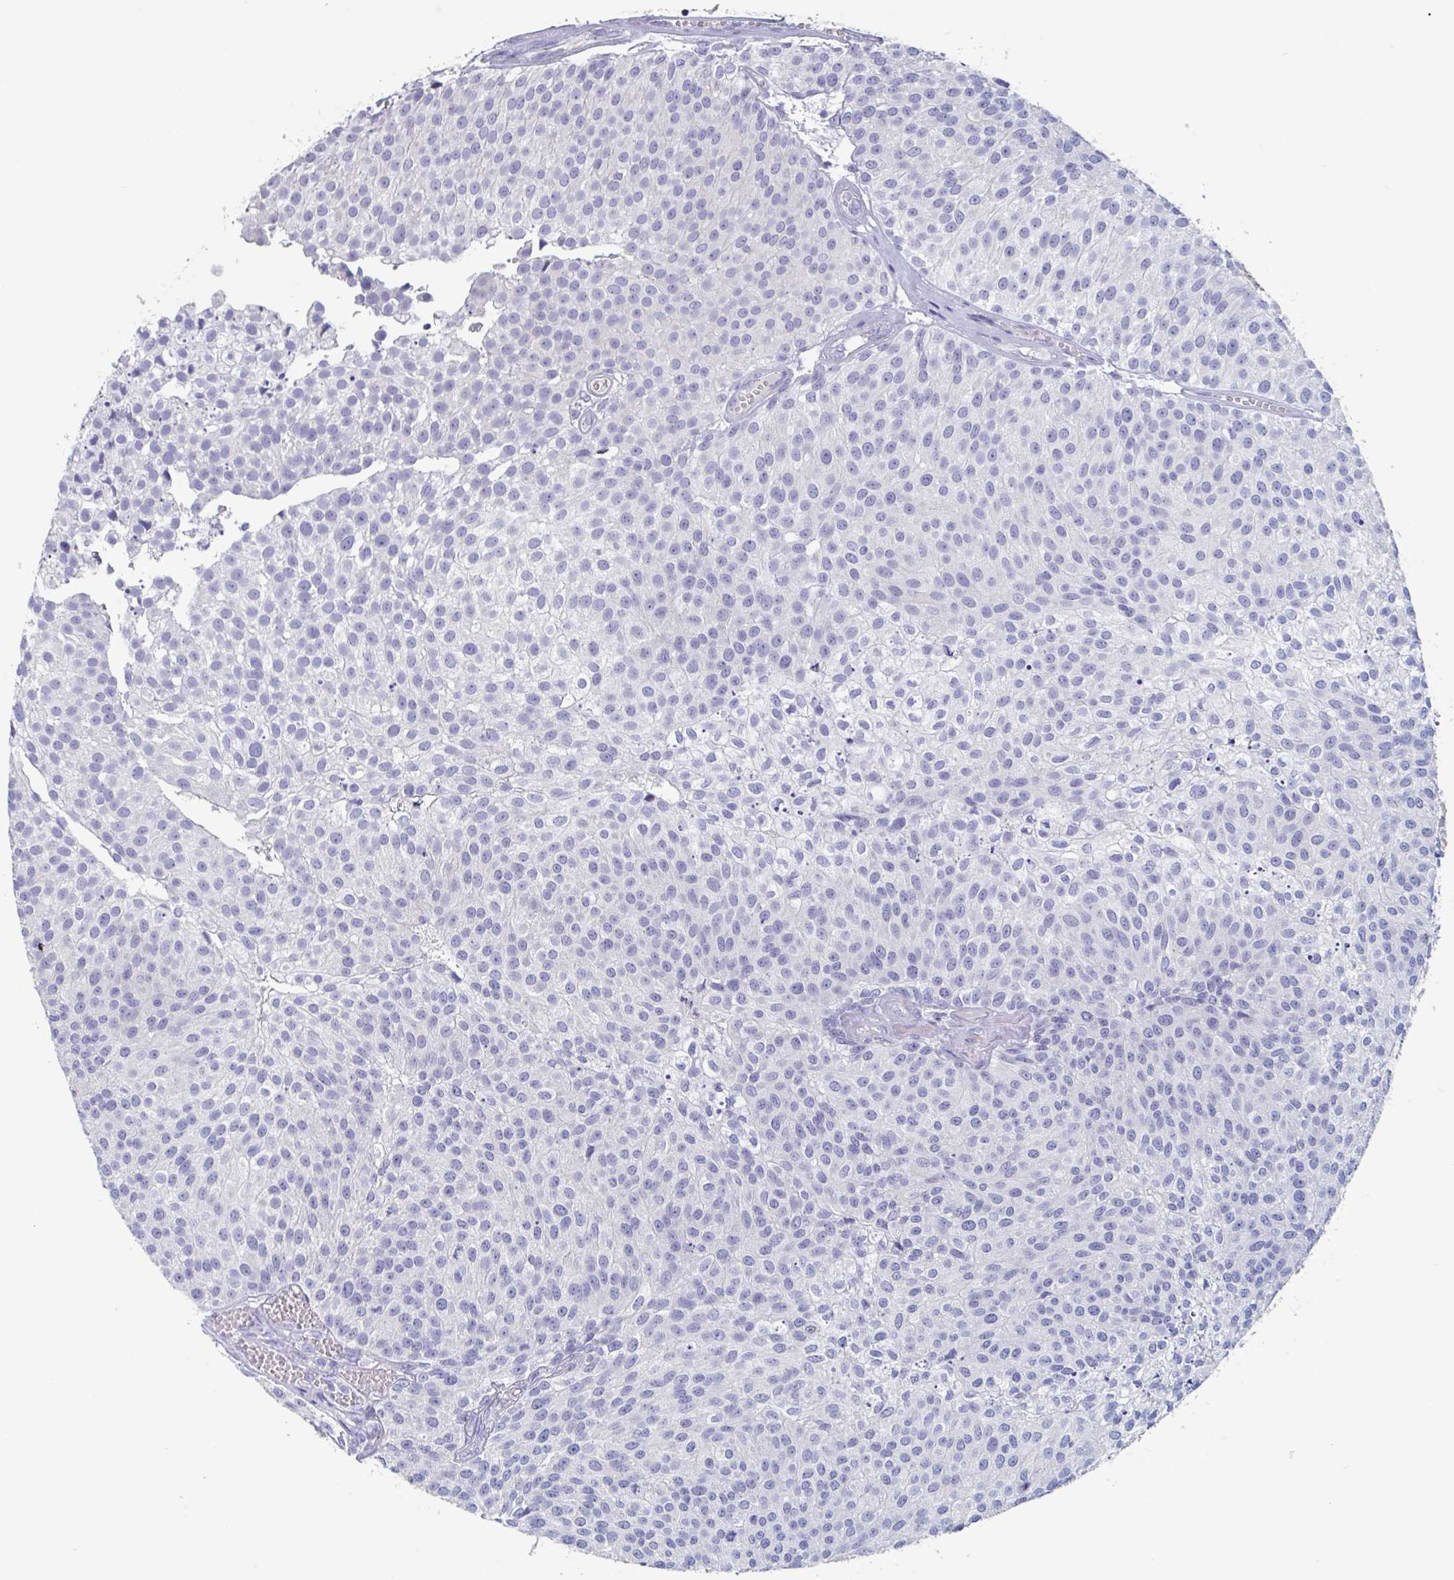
{"staining": {"intensity": "negative", "quantity": "none", "location": "none"}, "tissue": "urothelial cancer", "cell_type": "Tumor cells", "image_type": "cancer", "snomed": [{"axis": "morphology", "description": "Urothelial carcinoma, Low grade"}, {"axis": "topography", "description": "Urinary bladder"}], "caption": "Immunohistochemical staining of human urothelial carcinoma (low-grade) exhibits no significant expression in tumor cells.", "gene": "ABHD16A", "patient": {"sex": "female", "age": 79}}